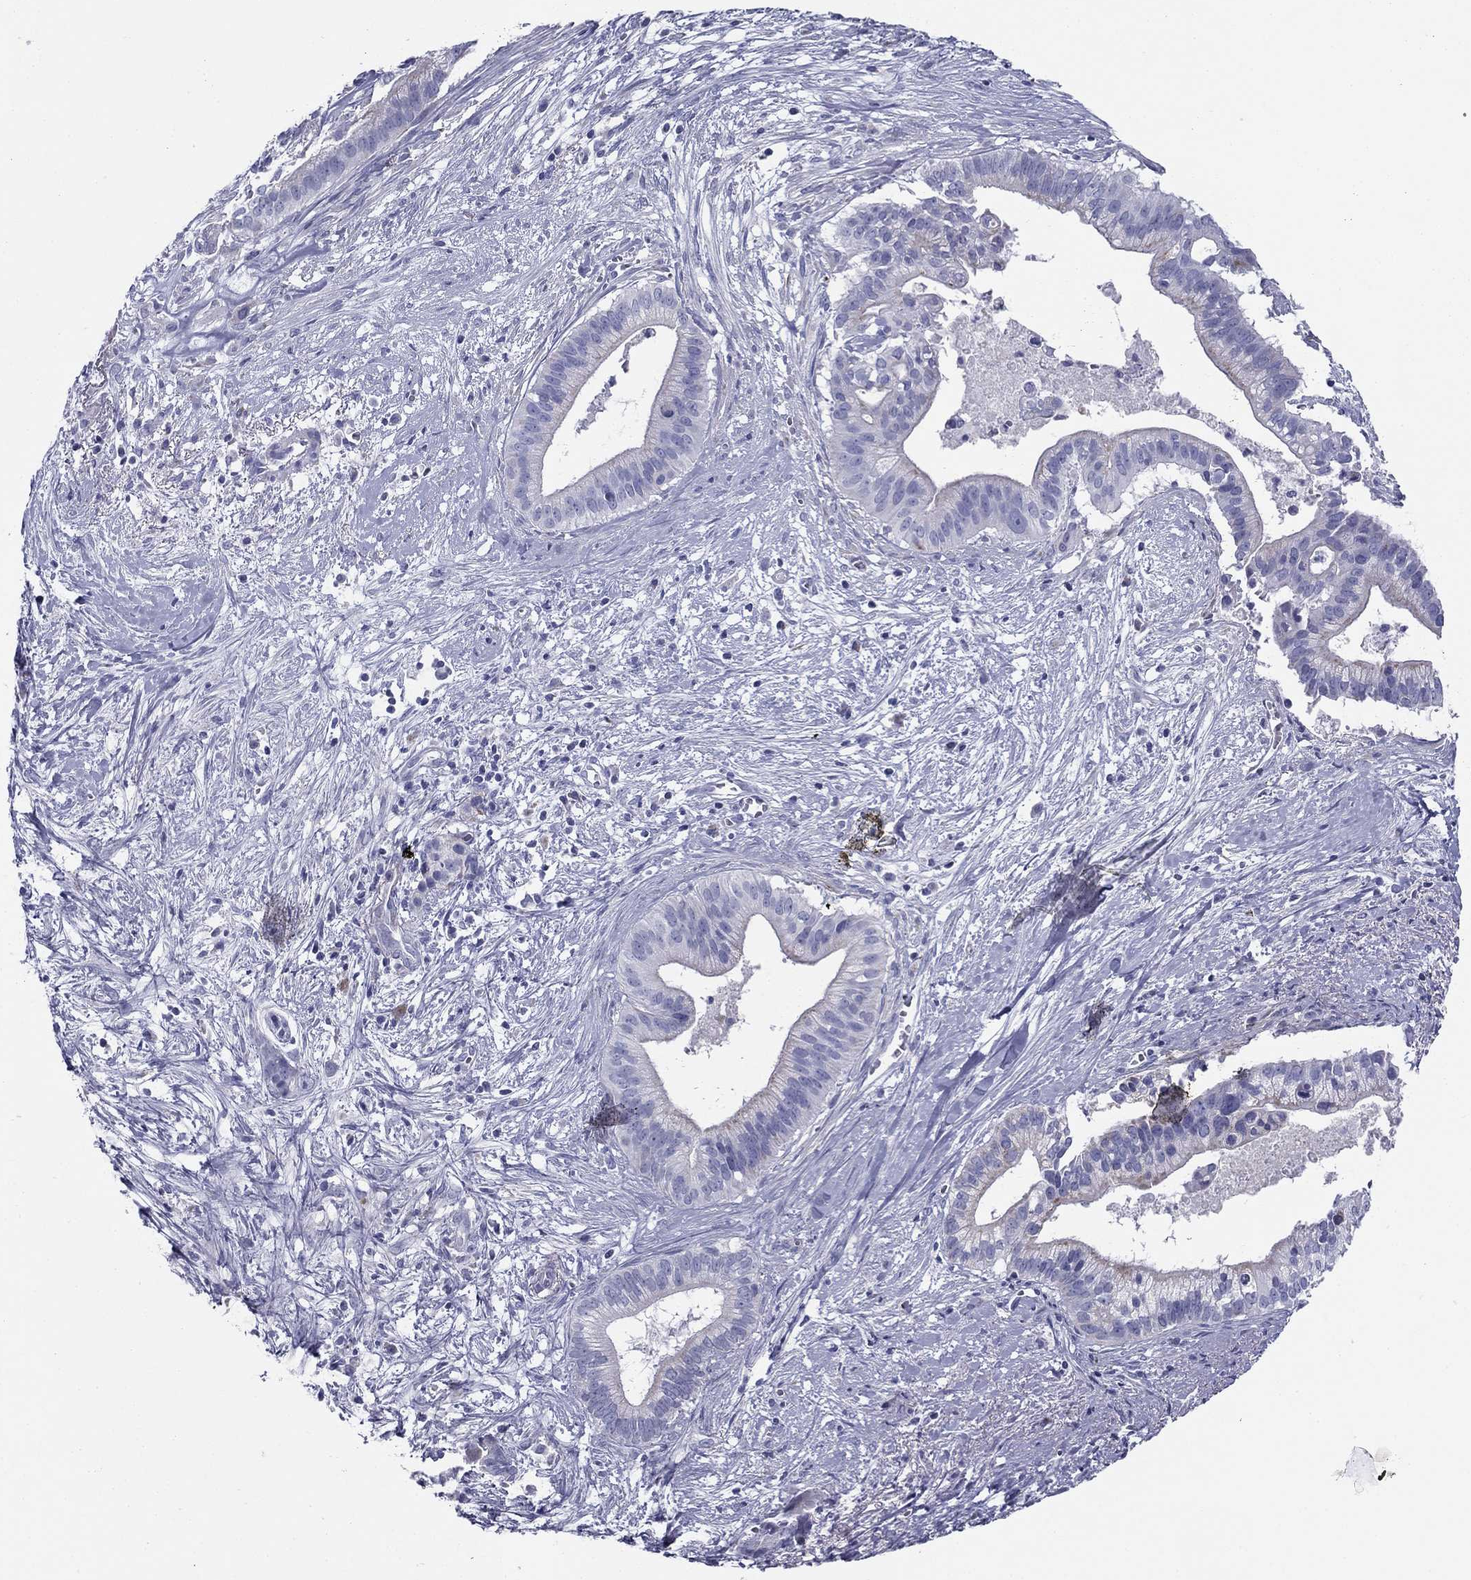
{"staining": {"intensity": "negative", "quantity": "none", "location": "none"}, "tissue": "pancreatic cancer", "cell_type": "Tumor cells", "image_type": "cancer", "snomed": [{"axis": "morphology", "description": "Adenocarcinoma, NOS"}, {"axis": "topography", "description": "Pancreas"}], "caption": "Immunohistochemical staining of human adenocarcinoma (pancreatic) demonstrates no significant positivity in tumor cells.", "gene": "ZP2", "patient": {"sex": "male", "age": 61}}